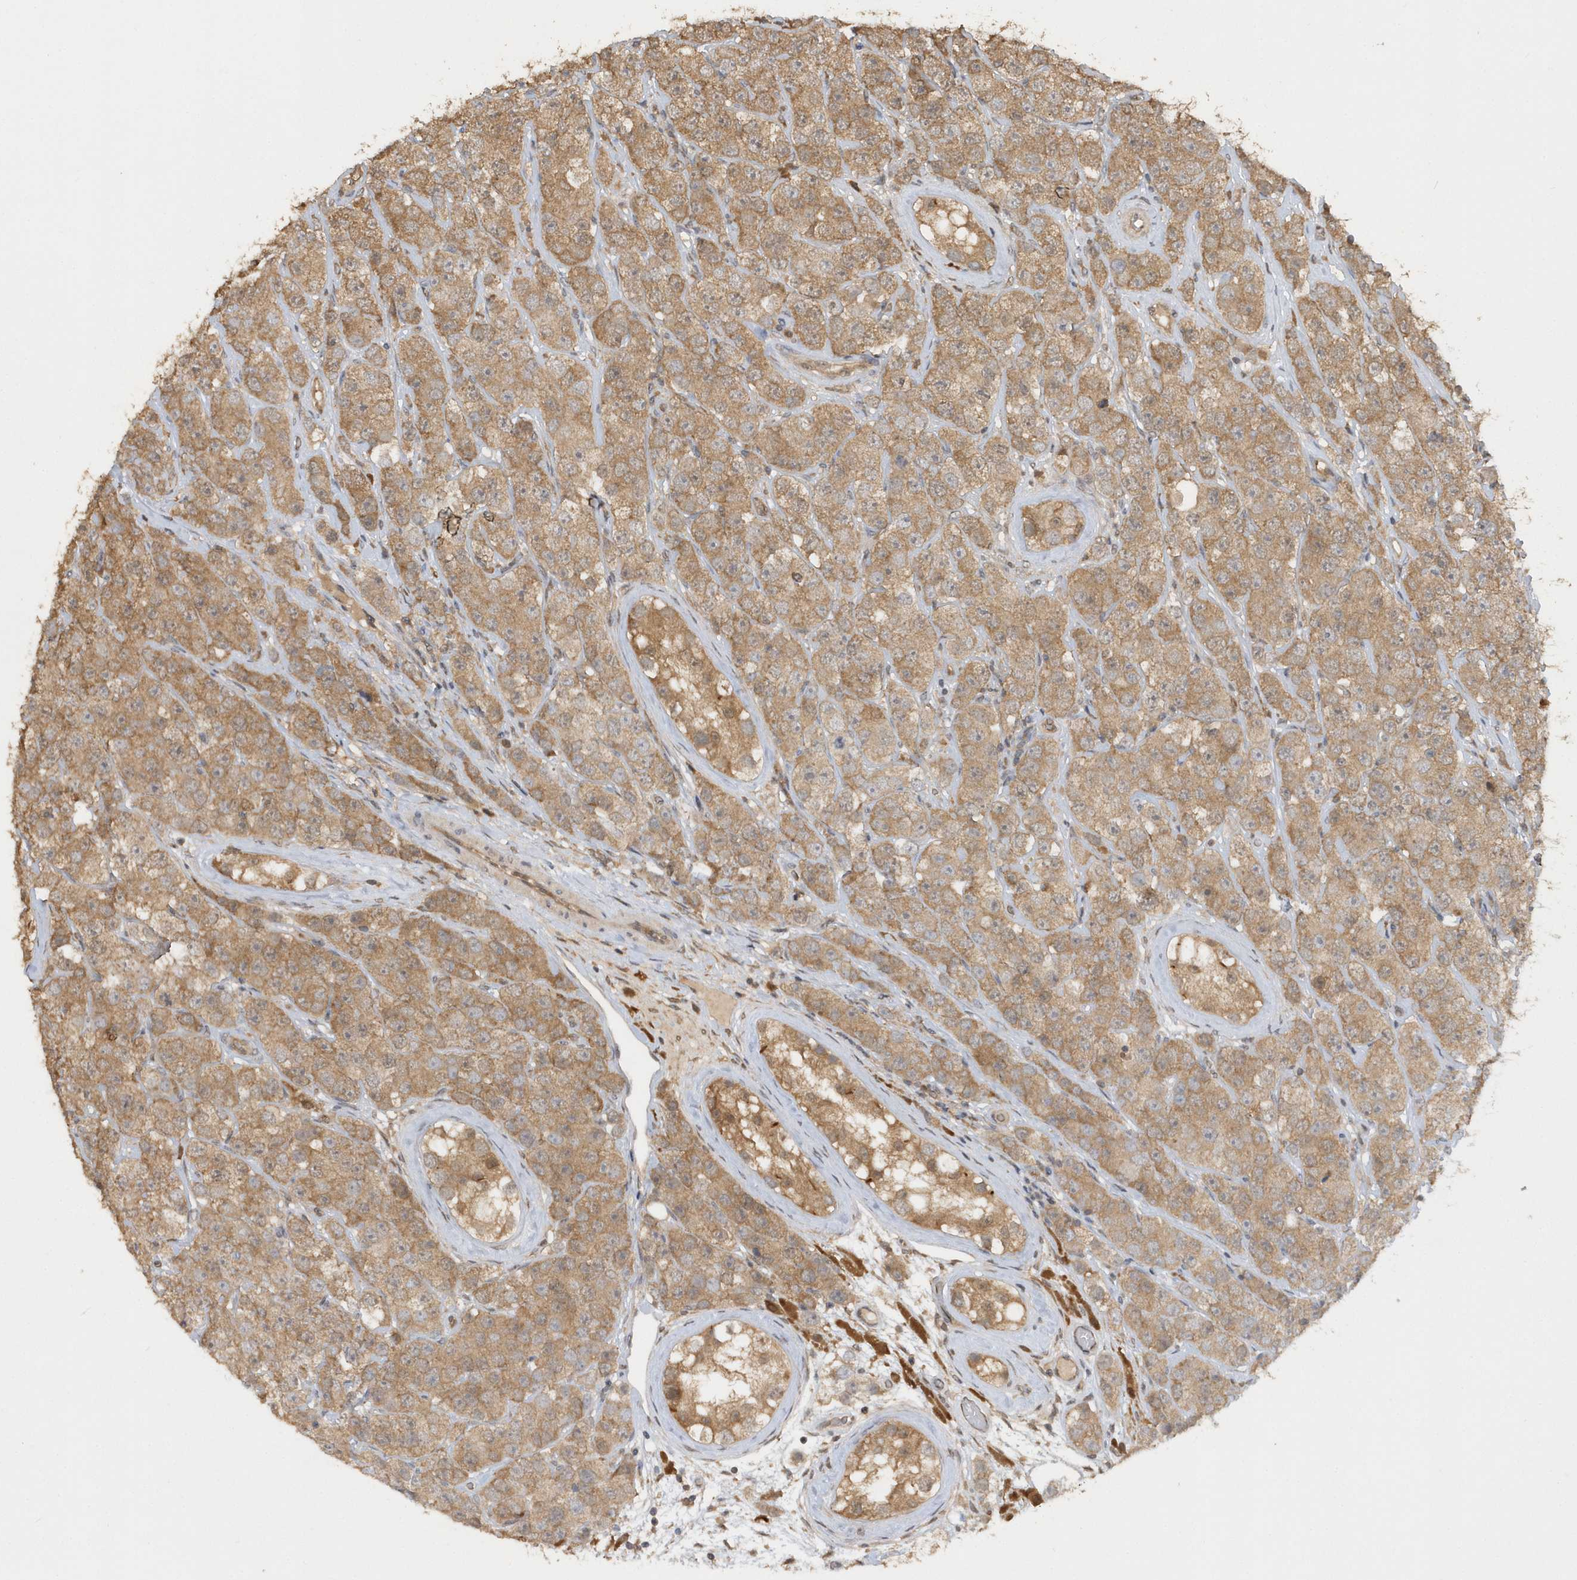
{"staining": {"intensity": "moderate", "quantity": ">75%", "location": "cytoplasmic/membranous"}, "tissue": "testis cancer", "cell_type": "Tumor cells", "image_type": "cancer", "snomed": [{"axis": "morphology", "description": "Seminoma, NOS"}, {"axis": "topography", "description": "Testis"}], "caption": "Moderate cytoplasmic/membranous expression is seen in approximately >75% of tumor cells in testis cancer. Nuclei are stained in blue.", "gene": "RPE", "patient": {"sex": "male", "age": 28}}